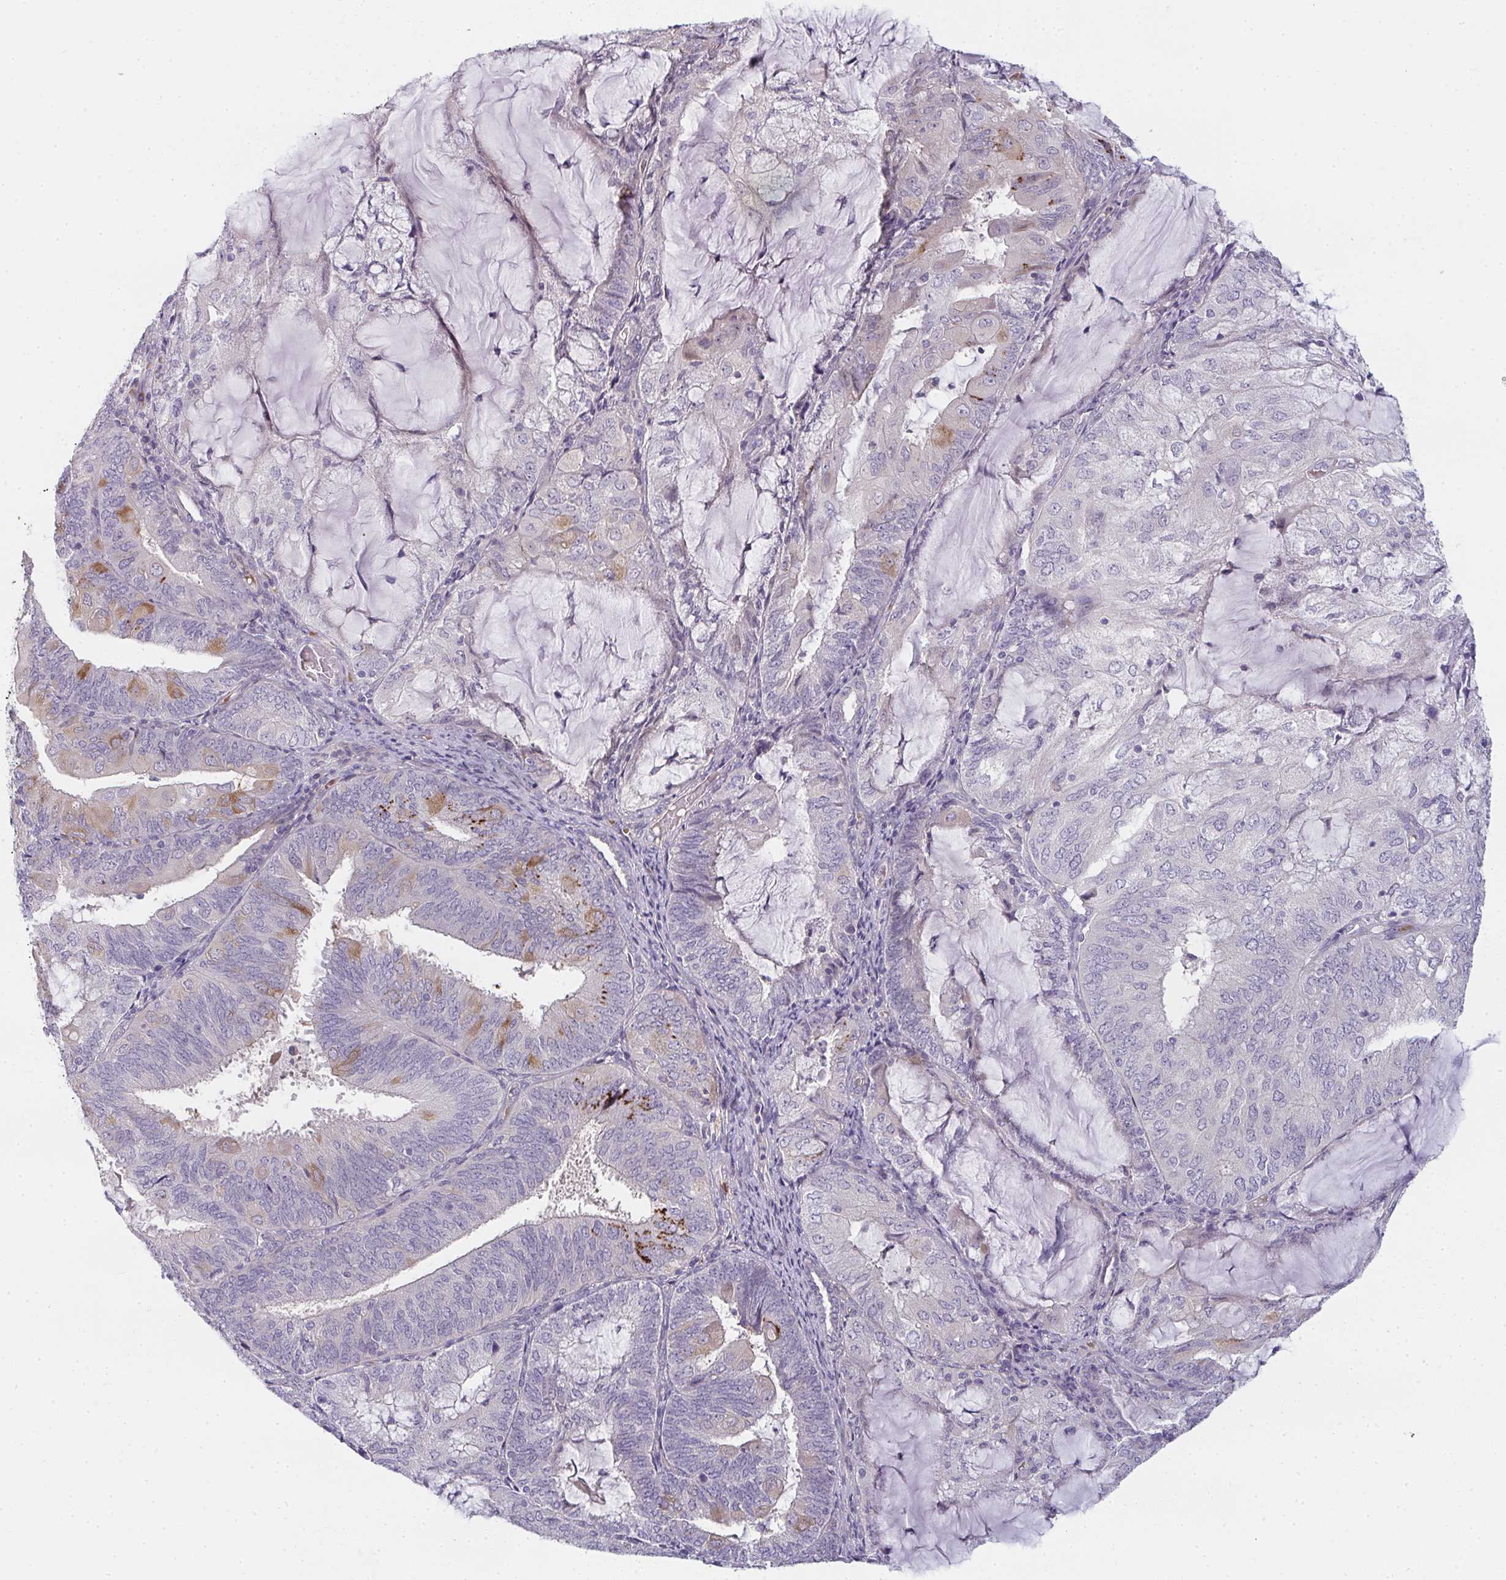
{"staining": {"intensity": "moderate", "quantity": "<25%", "location": "cytoplasmic/membranous"}, "tissue": "endometrial cancer", "cell_type": "Tumor cells", "image_type": "cancer", "snomed": [{"axis": "morphology", "description": "Adenocarcinoma, NOS"}, {"axis": "topography", "description": "Endometrium"}], "caption": "The photomicrograph shows immunohistochemical staining of endometrial cancer. There is moderate cytoplasmic/membranous expression is appreciated in approximately <25% of tumor cells. (DAB IHC with brightfield microscopy, high magnification).", "gene": "SHB", "patient": {"sex": "female", "age": 81}}